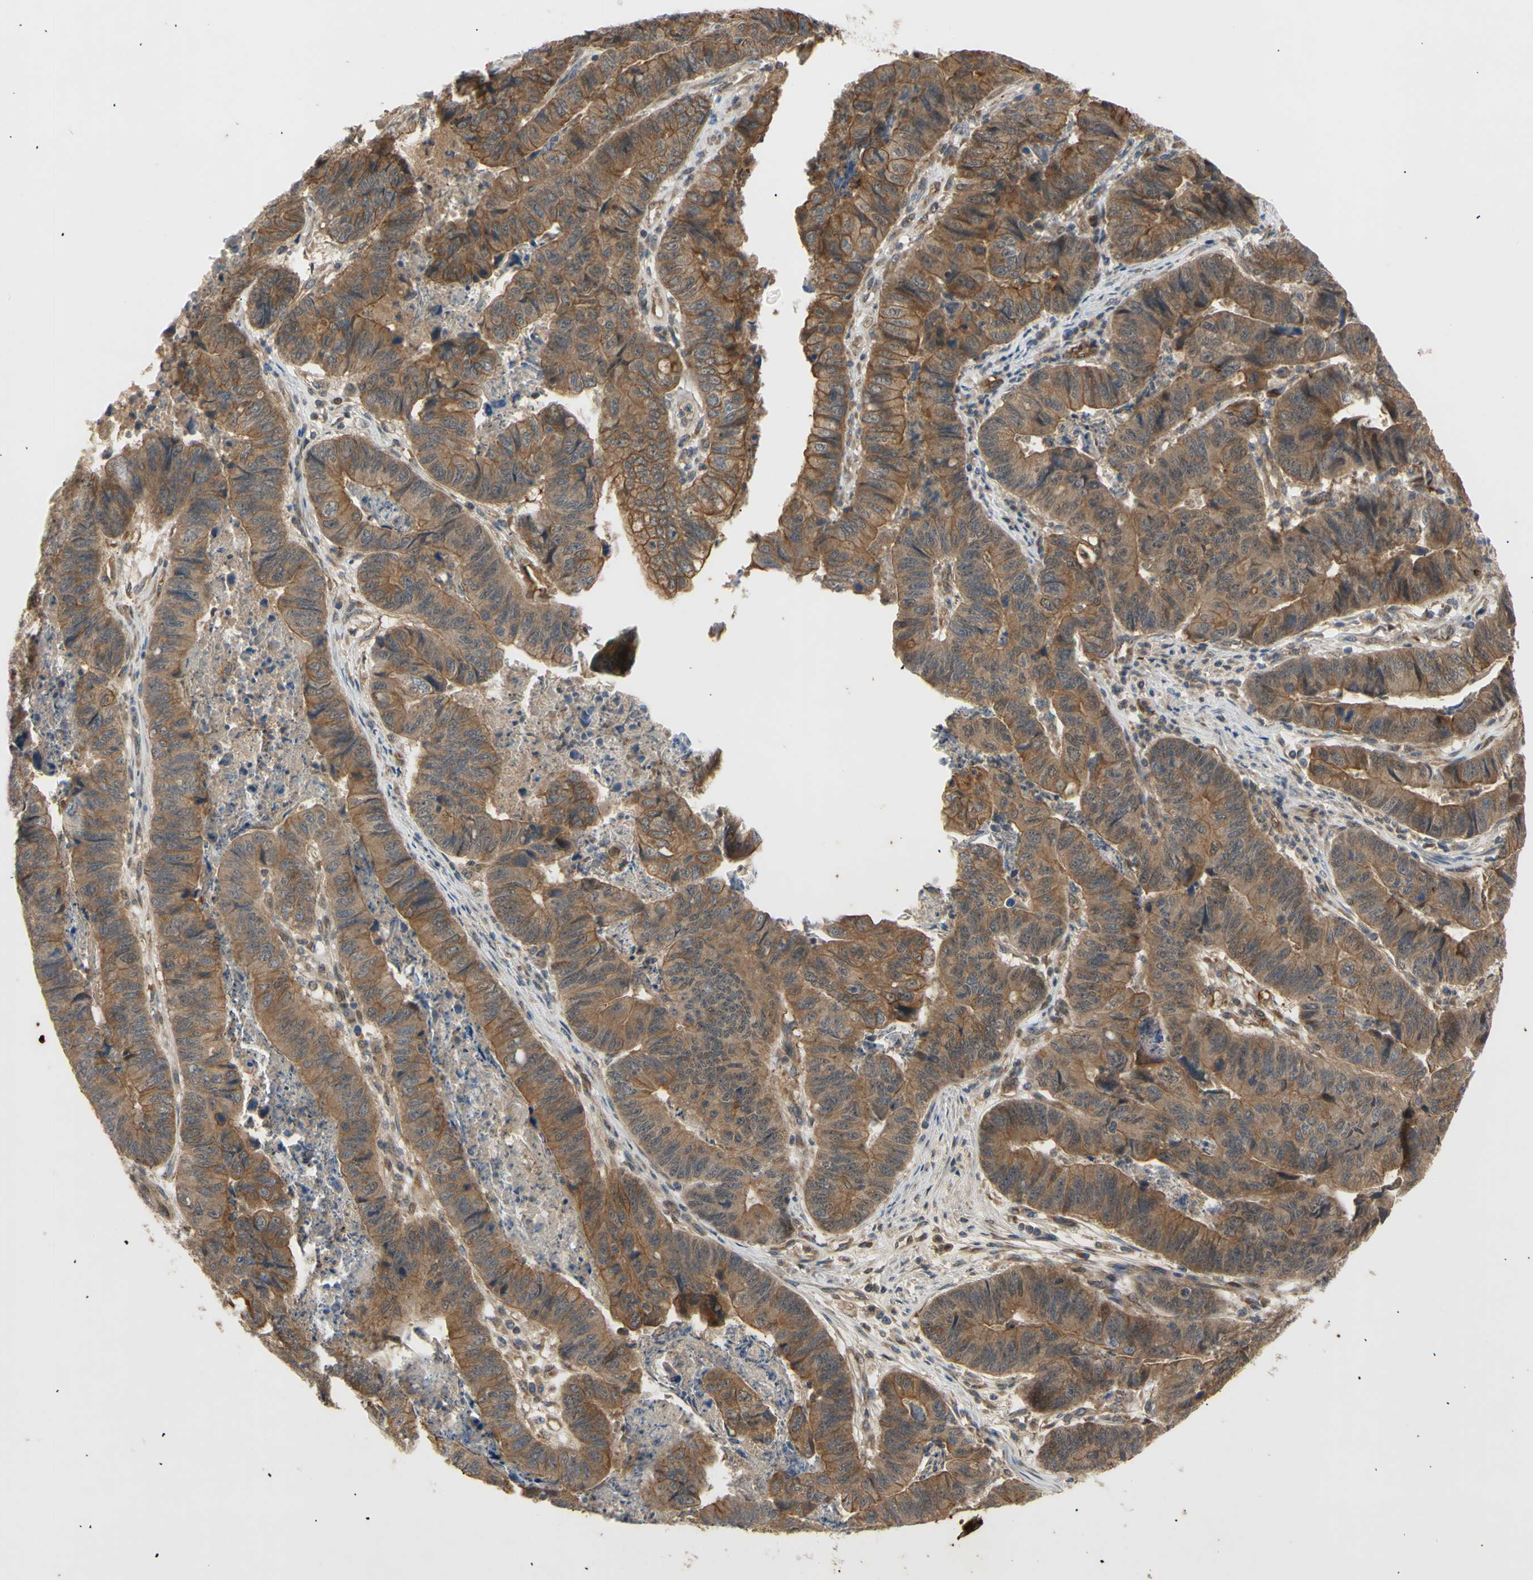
{"staining": {"intensity": "moderate", "quantity": ">75%", "location": "cytoplasmic/membranous"}, "tissue": "stomach cancer", "cell_type": "Tumor cells", "image_type": "cancer", "snomed": [{"axis": "morphology", "description": "Adenocarcinoma, NOS"}, {"axis": "topography", "description": "Stomach, lower"}], "caption": "Adenocarcinoma (stomach) stained with immunohistochemistry displays moderate cytoplasmic/membranous expression in about >75% of tumor cells.", "gene": "PKN1", "patient": {"sex": "male", "age": 77}}